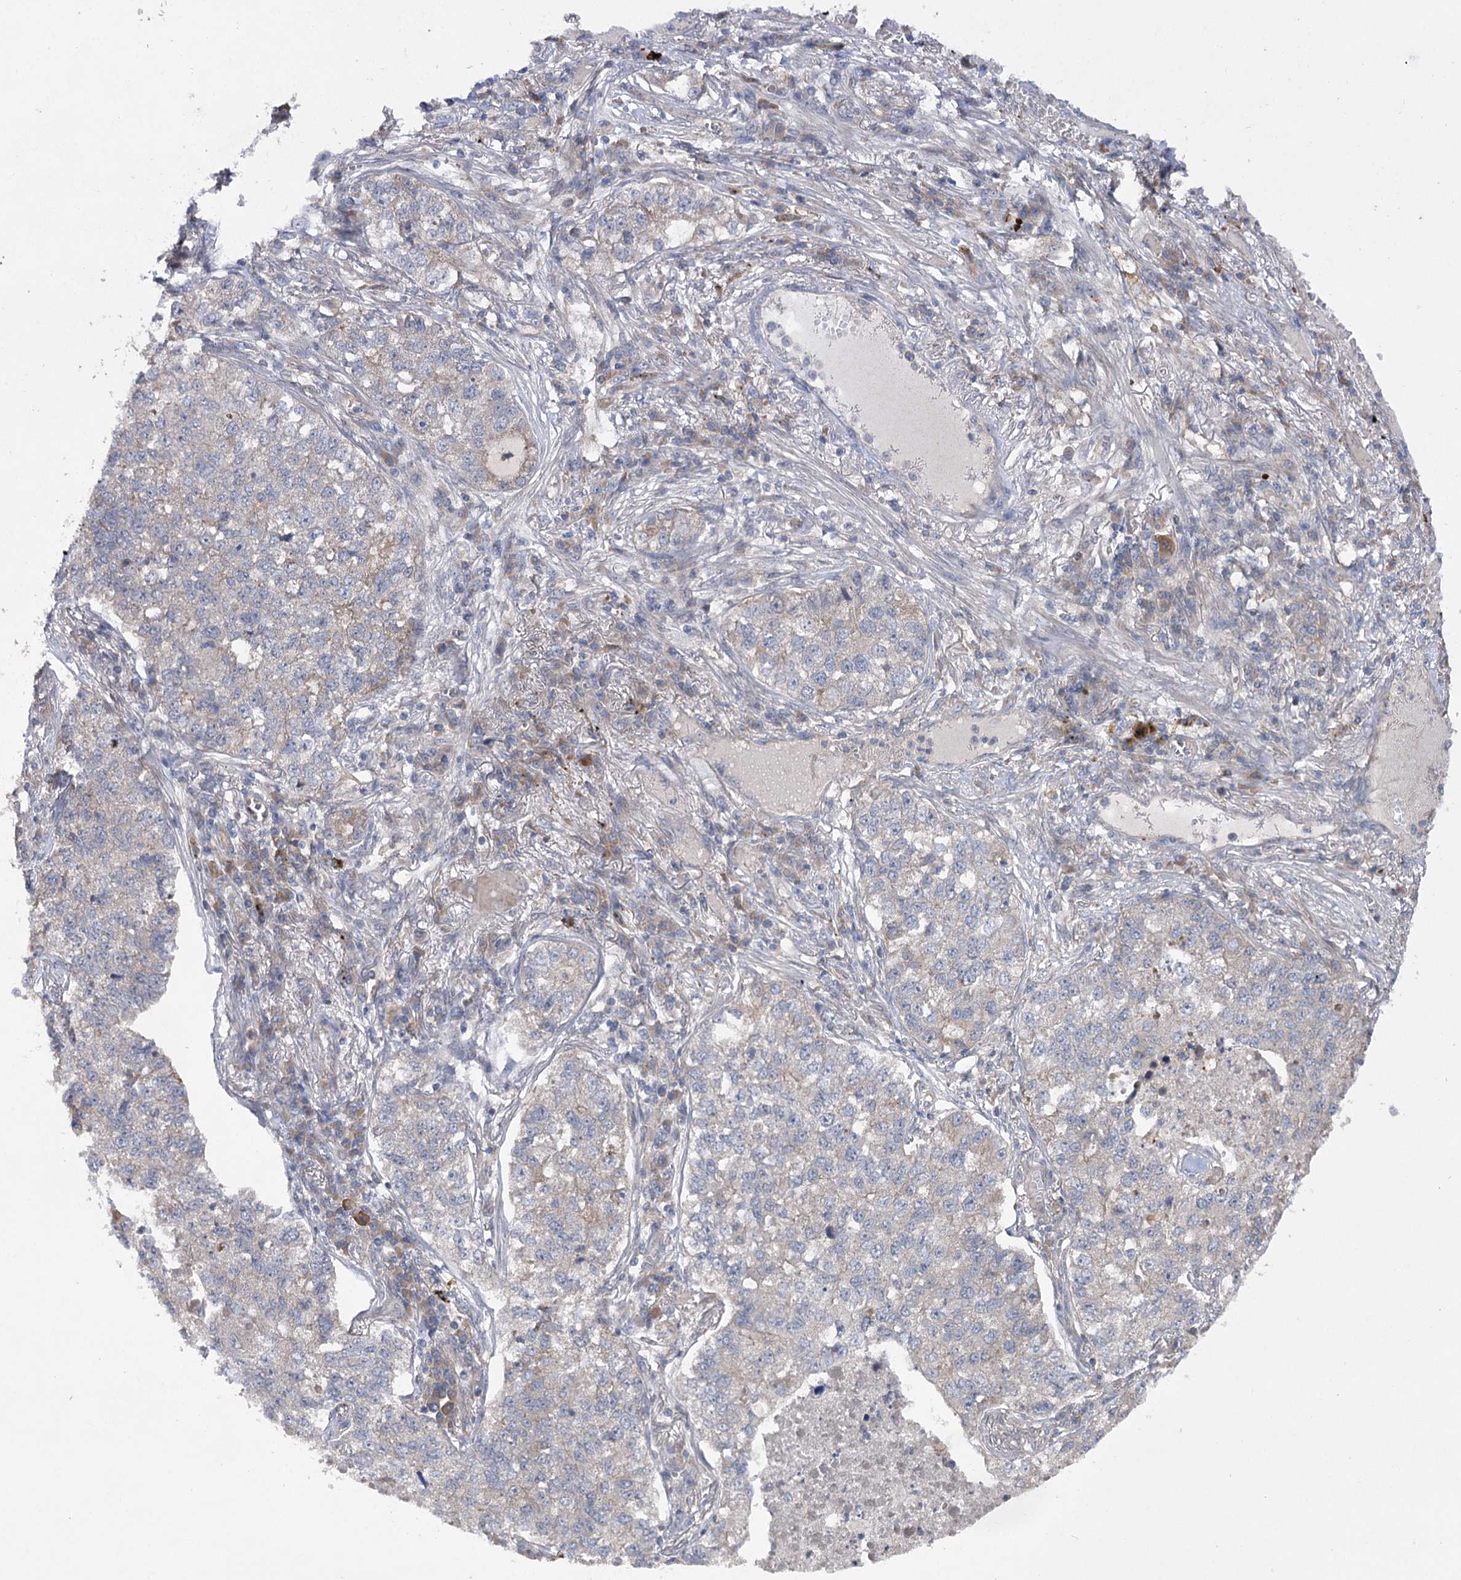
{"staining": {"intensity": "weak", "quantity": "<25%", "location": "cytoplasmic/membranous"}, "tissue": "lung cancer", "cell_type": "Tumor cells", "image_type": "cancer", "snomed": [{"axis": "morphology", "description": "Adenocarcinoma, NOS"}, {"axis": "topography", "description": "Lung"}], "caption": "The image reveals no staining of tumor cells in lung adenocarcinoma.", "gene": "BCR", "patient": {"sex": "male", "age": 49}}